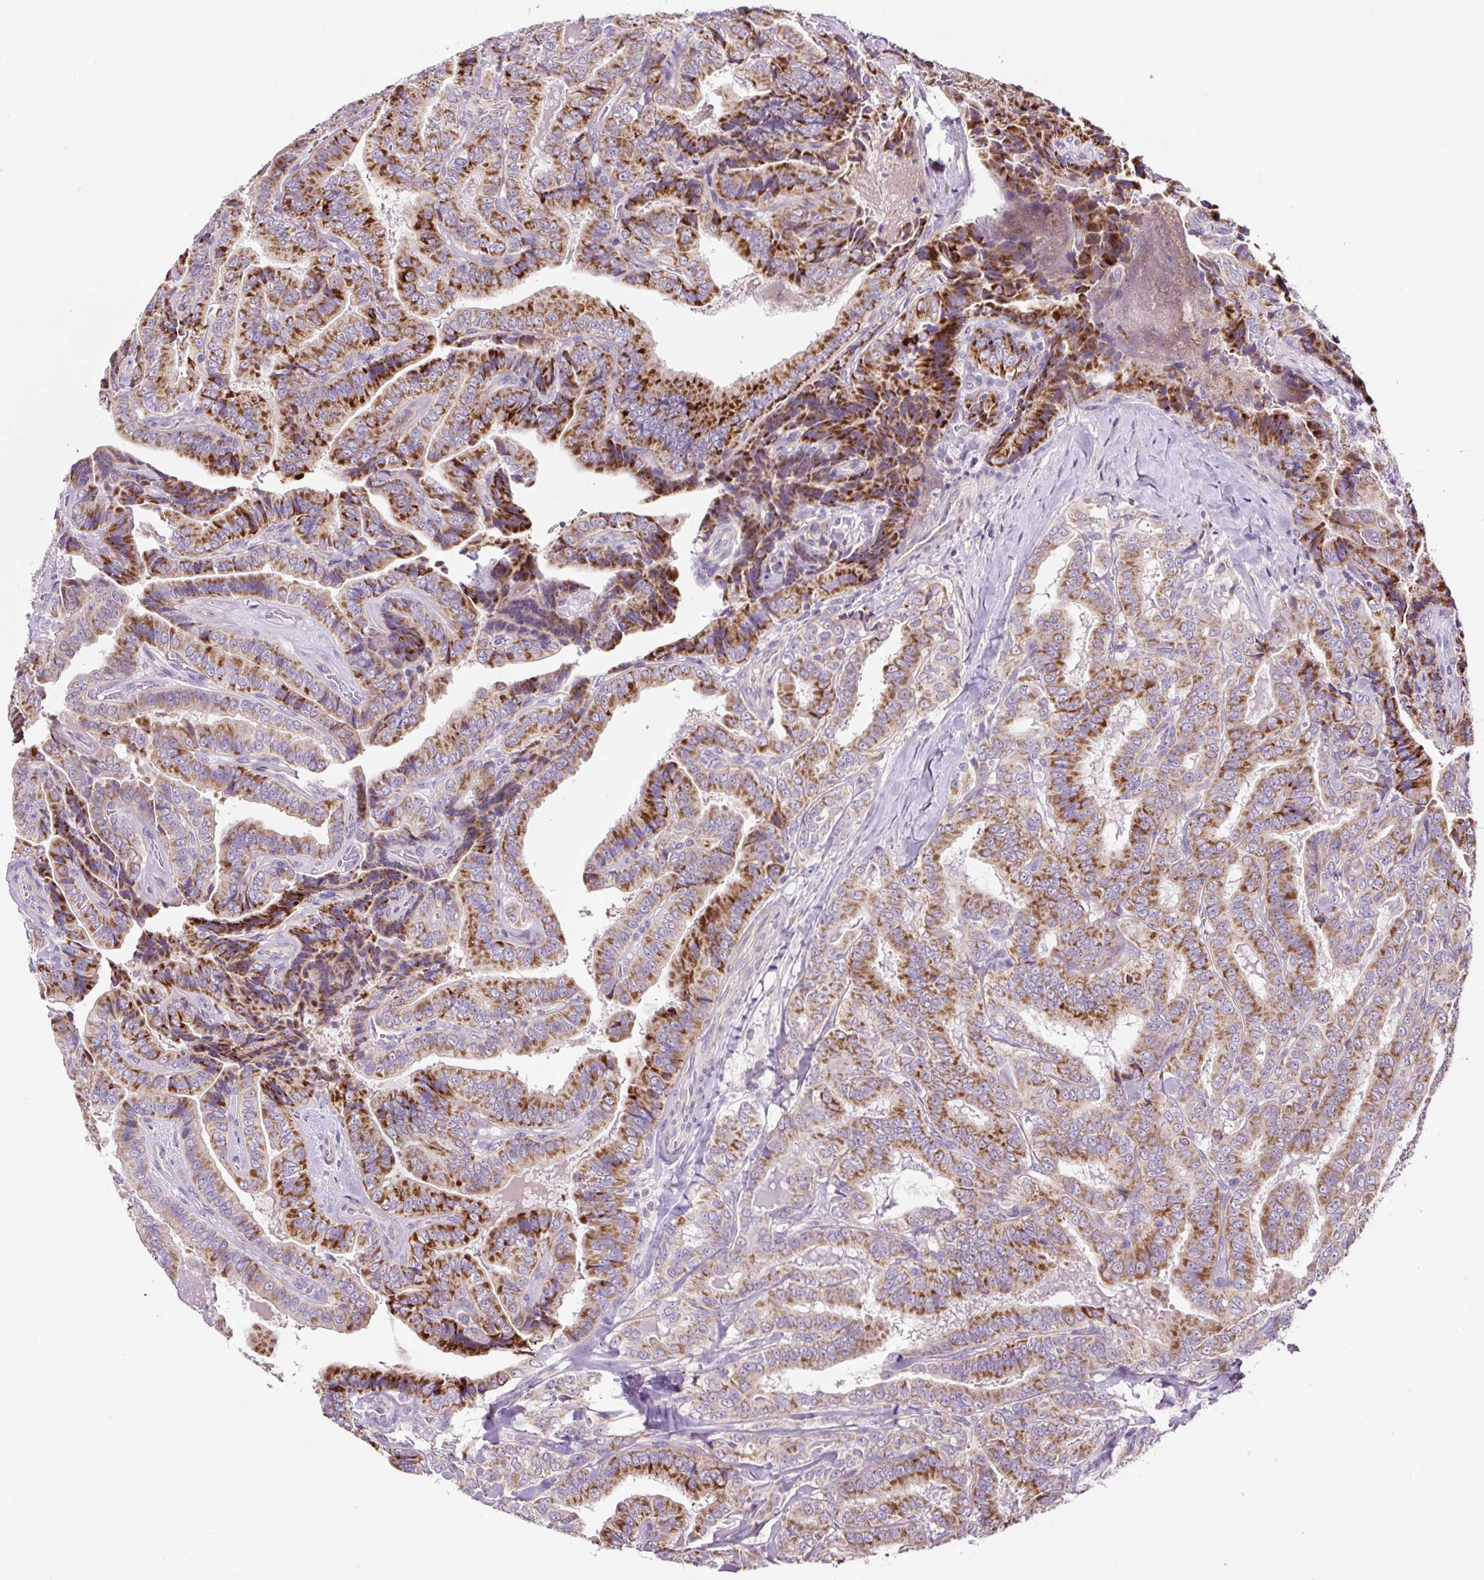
{"staining": {"intensity": "strong", "quantity": "25%-75%", "location": "cytoplasmic/membranous"}, "tissue": "thyroid cancer", "cell_type": "Tumor cells", "image_type": "cancer", "snomed": [{"axis": "morphology", "description": "Papillary adenocarcinoma, NOS"}, {"axis": "topography", "description": "Thyroid gland"}], "caption": "Thyroid papillary adenocarcinoma stained with immunohistochemistry displays strong cytoplasmic/membranous expression in approximately 25%-75% of tumor cells. Immunohistochemistry (ihc) stains the protein of interest in brown and the nuclei are stained blue.", "gene": "OGDHL", "patient": {"sex": "male", "age": 61}}